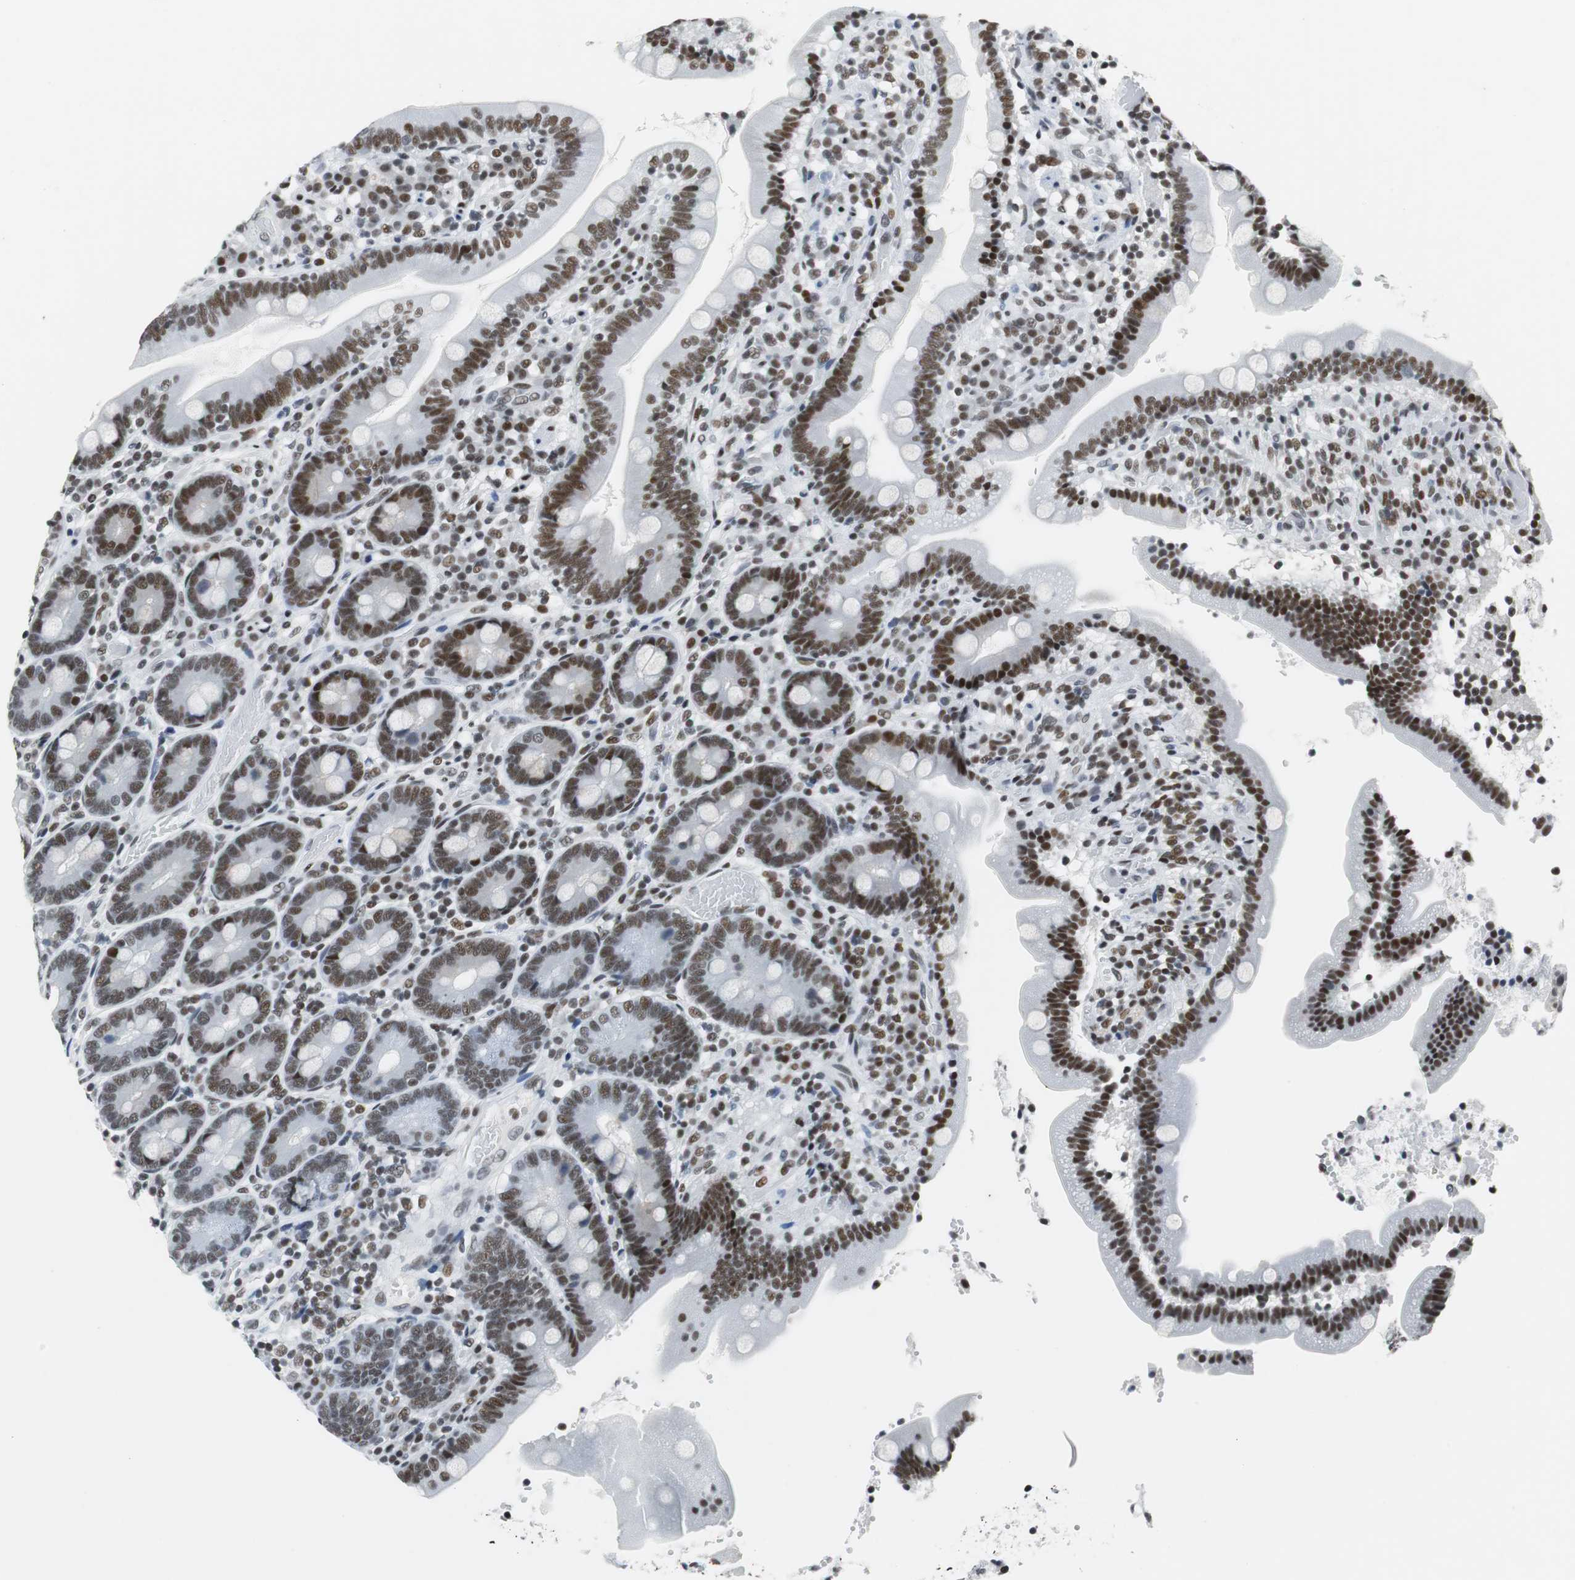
{"staining": {"intensity": "moderate", "quantity": ">75%", "location": "nuclear"}, "tissue": "duodenum", "cell_type": "Glandular cells", "image_type": "normal", "snomed": [{"axis": "morphology", "description": "Normal tissue, NOS"}, {"axis": "topography", "description": "Duodenum"}], "caption": "Immunohistochemical staining of normal duodenum reveals >75% levels of moderate nuclear protein staining in approximately >75% of glandular cells. Nuclei are stained in blue.", "gene": "HDAC3", "patient": {"sex": "male", "age": 66}}